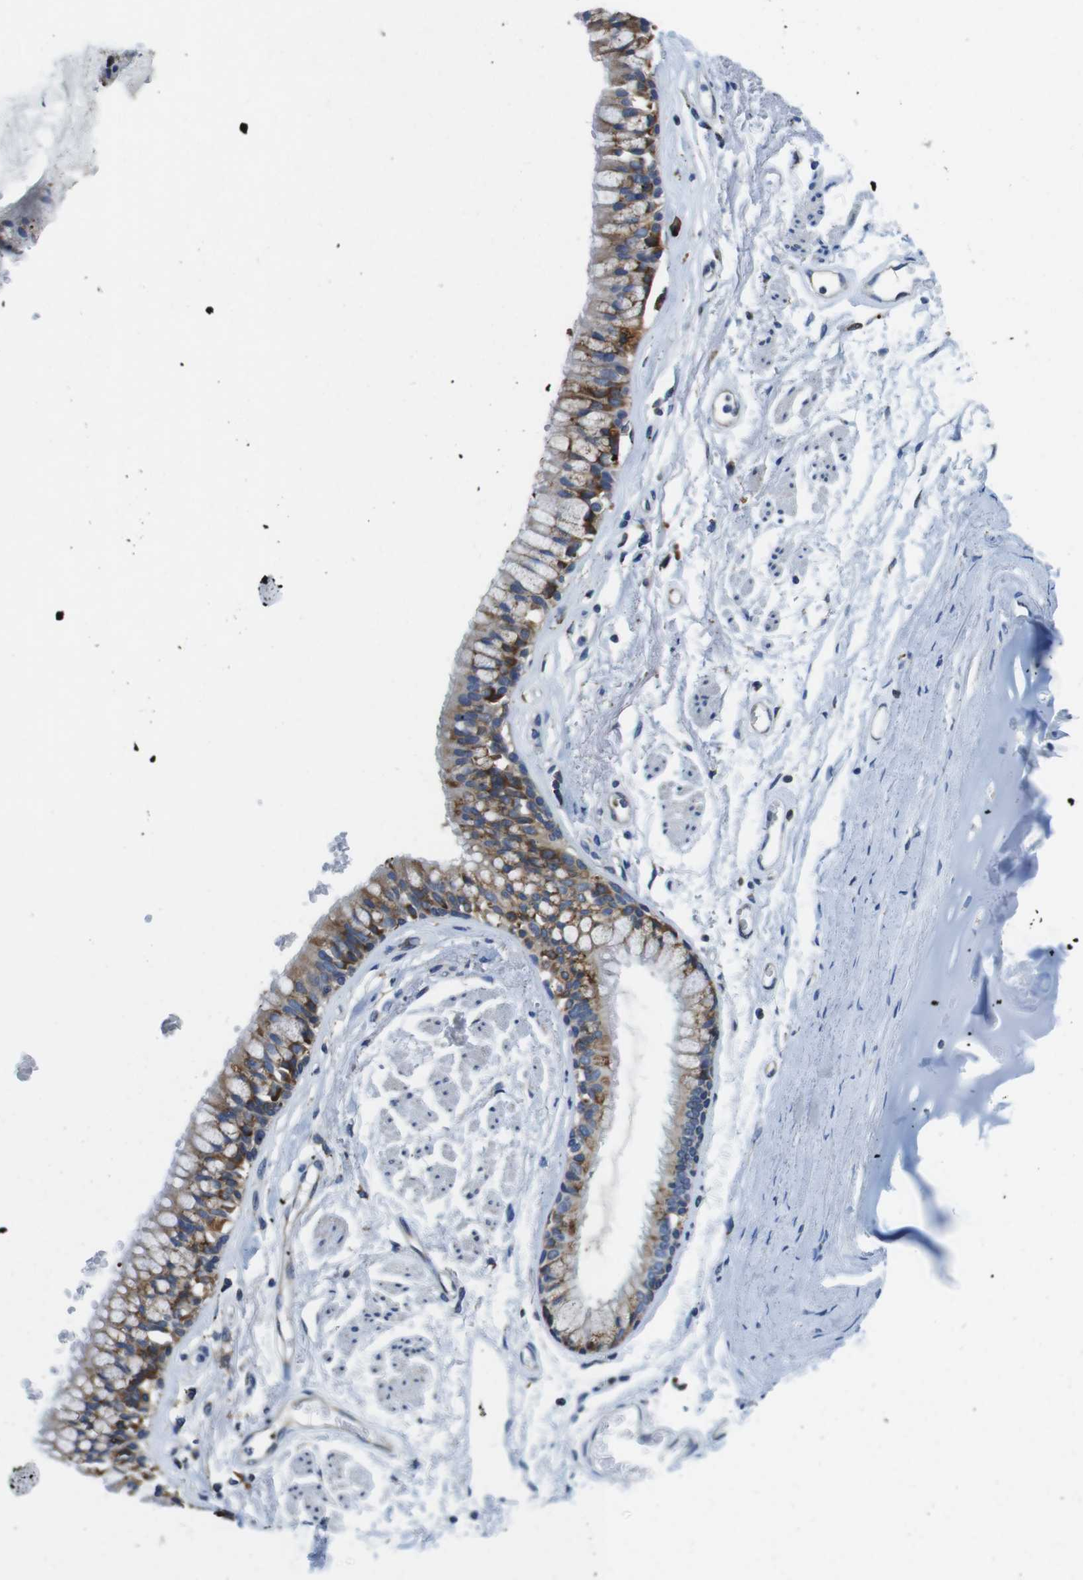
{"staining": {"intensity": "moderate", "quantity": ">75%", "location": "cytoplasmic/membranous"}, "tissue": "adipose tissue", "cell_type": "Adipocytes", "image_type": "normal", "snomed": [{"axis": "morphology", "description": "Normal tissue, NOS"}, {"axis": "topography", "description": "Cartilage tissue"}, {"axis": "topography", "description": "Bronchus"}], "caption": "The immunohistochemical stain highlights moderate cytoplasmic/membranous staining in adipocytes of unremarkable adipose tissue. The protein is shown in brown color, while the nuclei are stained blue.", "gene": "UGGT1", "patient": {"sex": "female", "age": 73}}